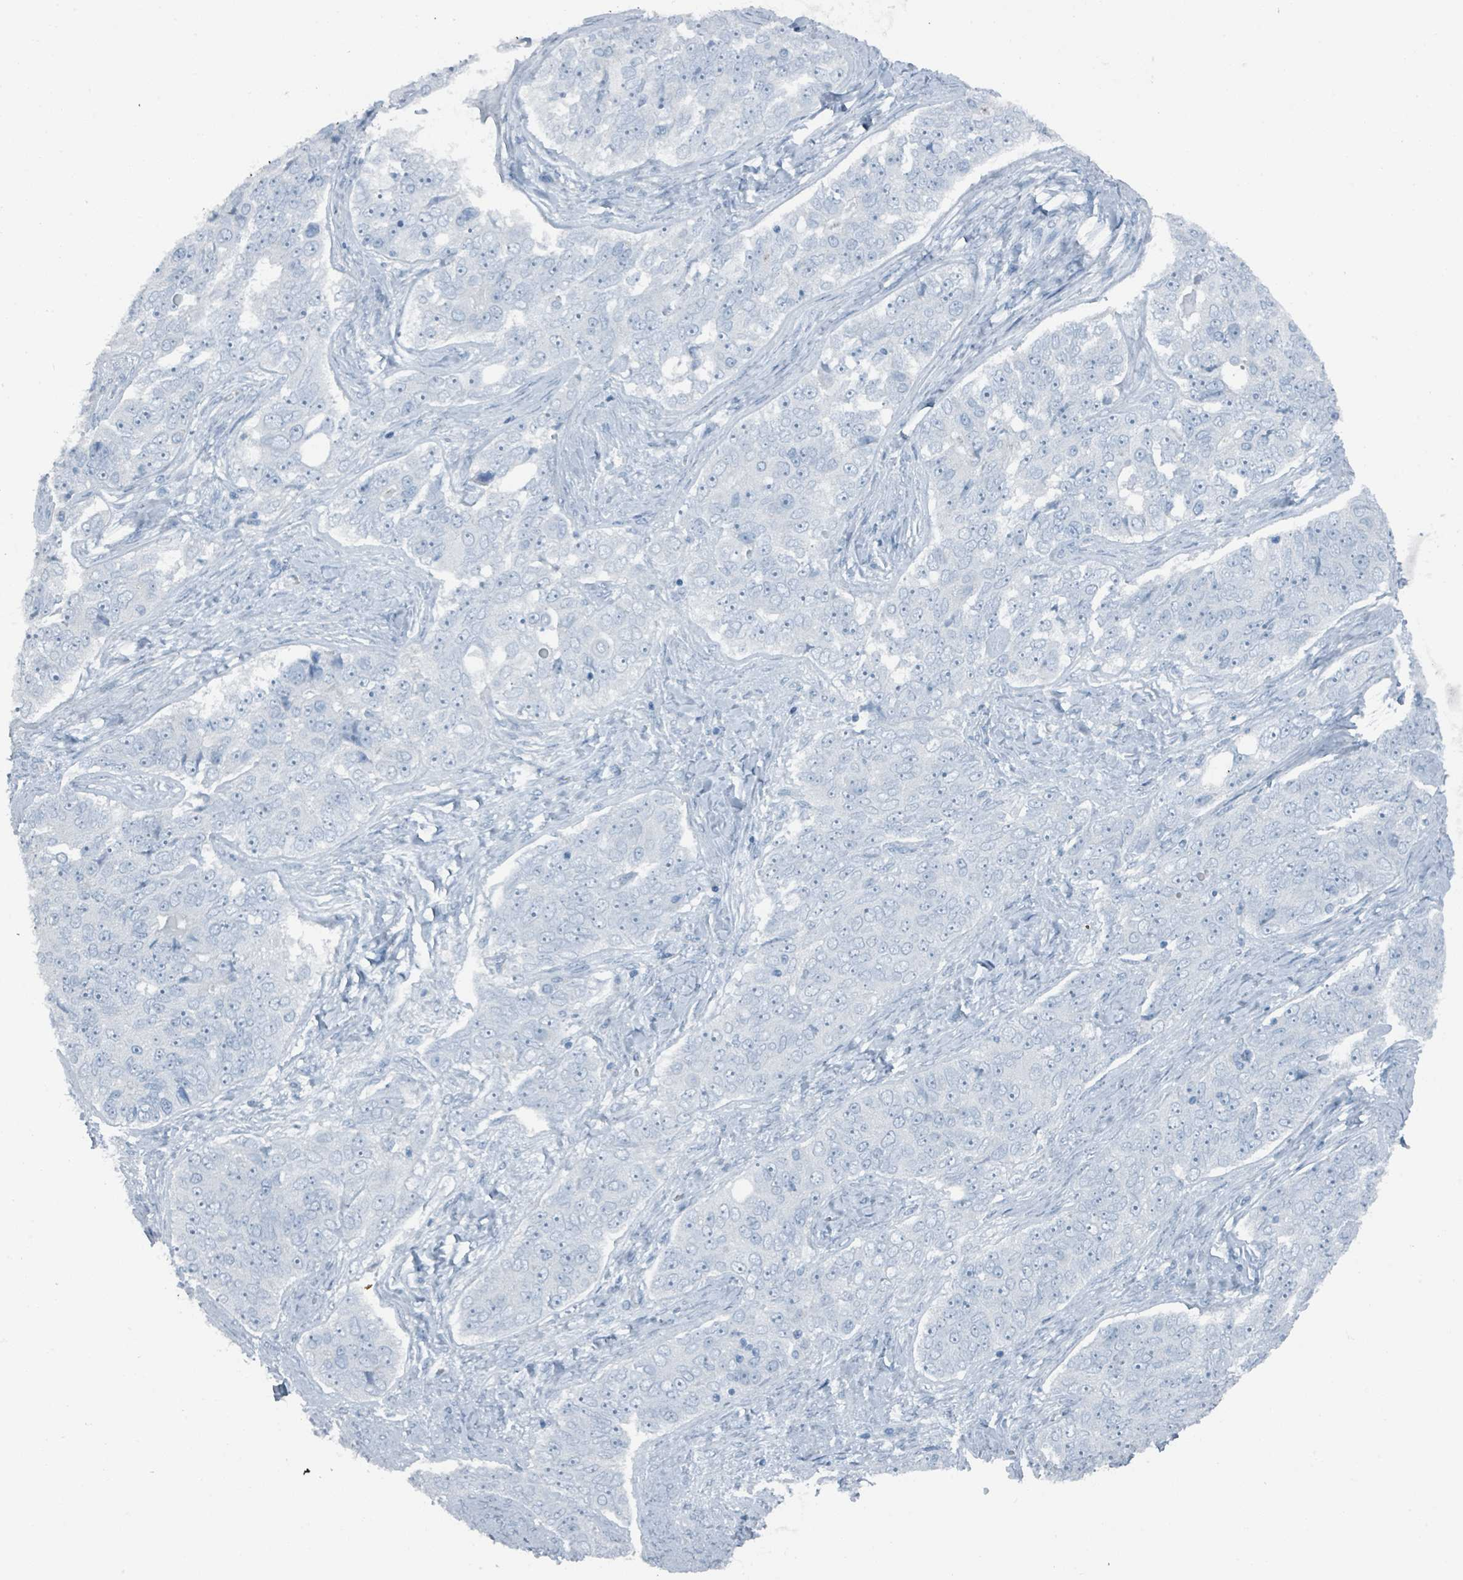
{"staining": {"intensity": "negative", "quantity": "none", "location": "none"}, "tissue": "ovarian cancer", "cell_type": "Tumor cells", "image_type": "cancer", "snomed": [{"axis": "morphology", "description": "Carcinoma, endometroid"}, {"axis": "topography", "description": "Ovary"}], "caption": "This is an immunohistochemistry photomicrograph of ovarian cancer (endometroid carcinoma). There is no positivity in tumor cells.", "gene": "GAMT", "patient": {"sex": "female", "age": 51}}